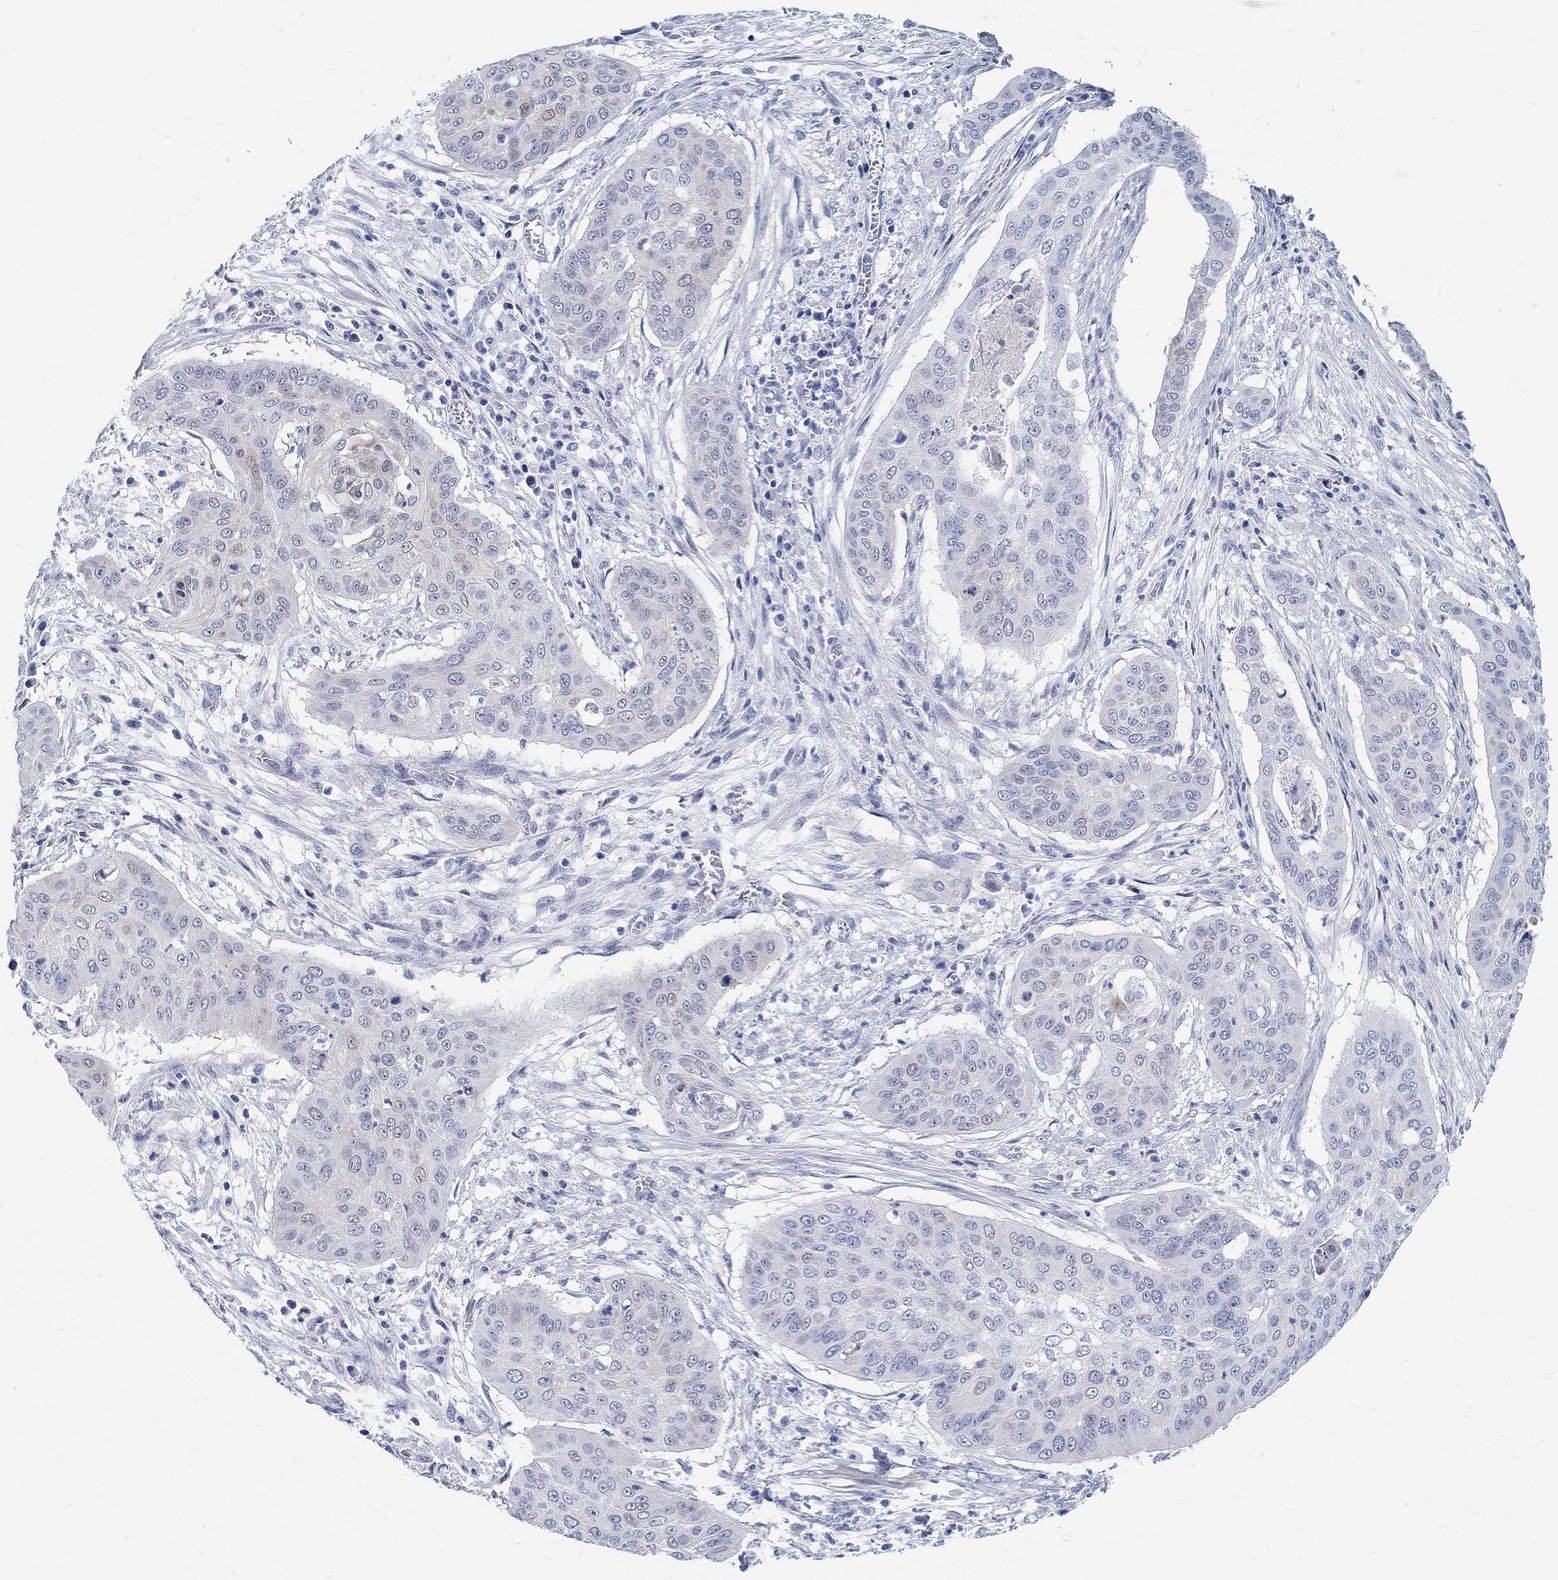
{"staining": {"intensity": "weak", "quantity": "<25%", "location": "cytoplasmic/membranous"}, "tissue": "cervical cancer", "cell_type": "Tumor cells", "image_type": "cancer", "snomed": [{"axis": "morphology", "description": "Squamous cell carcinoma, NOS"}, {"axis": "topography", "description": "Cervix"}], "caption": "Immunohistochemistry of cervical cancer exhibits no staining in tumor cells. (Brightfield microscopy of DAB immunohistochemistry (IHC) at high magnification).", "gene": "GRIA3", "patient": {"sex": "female", "age": 39}}